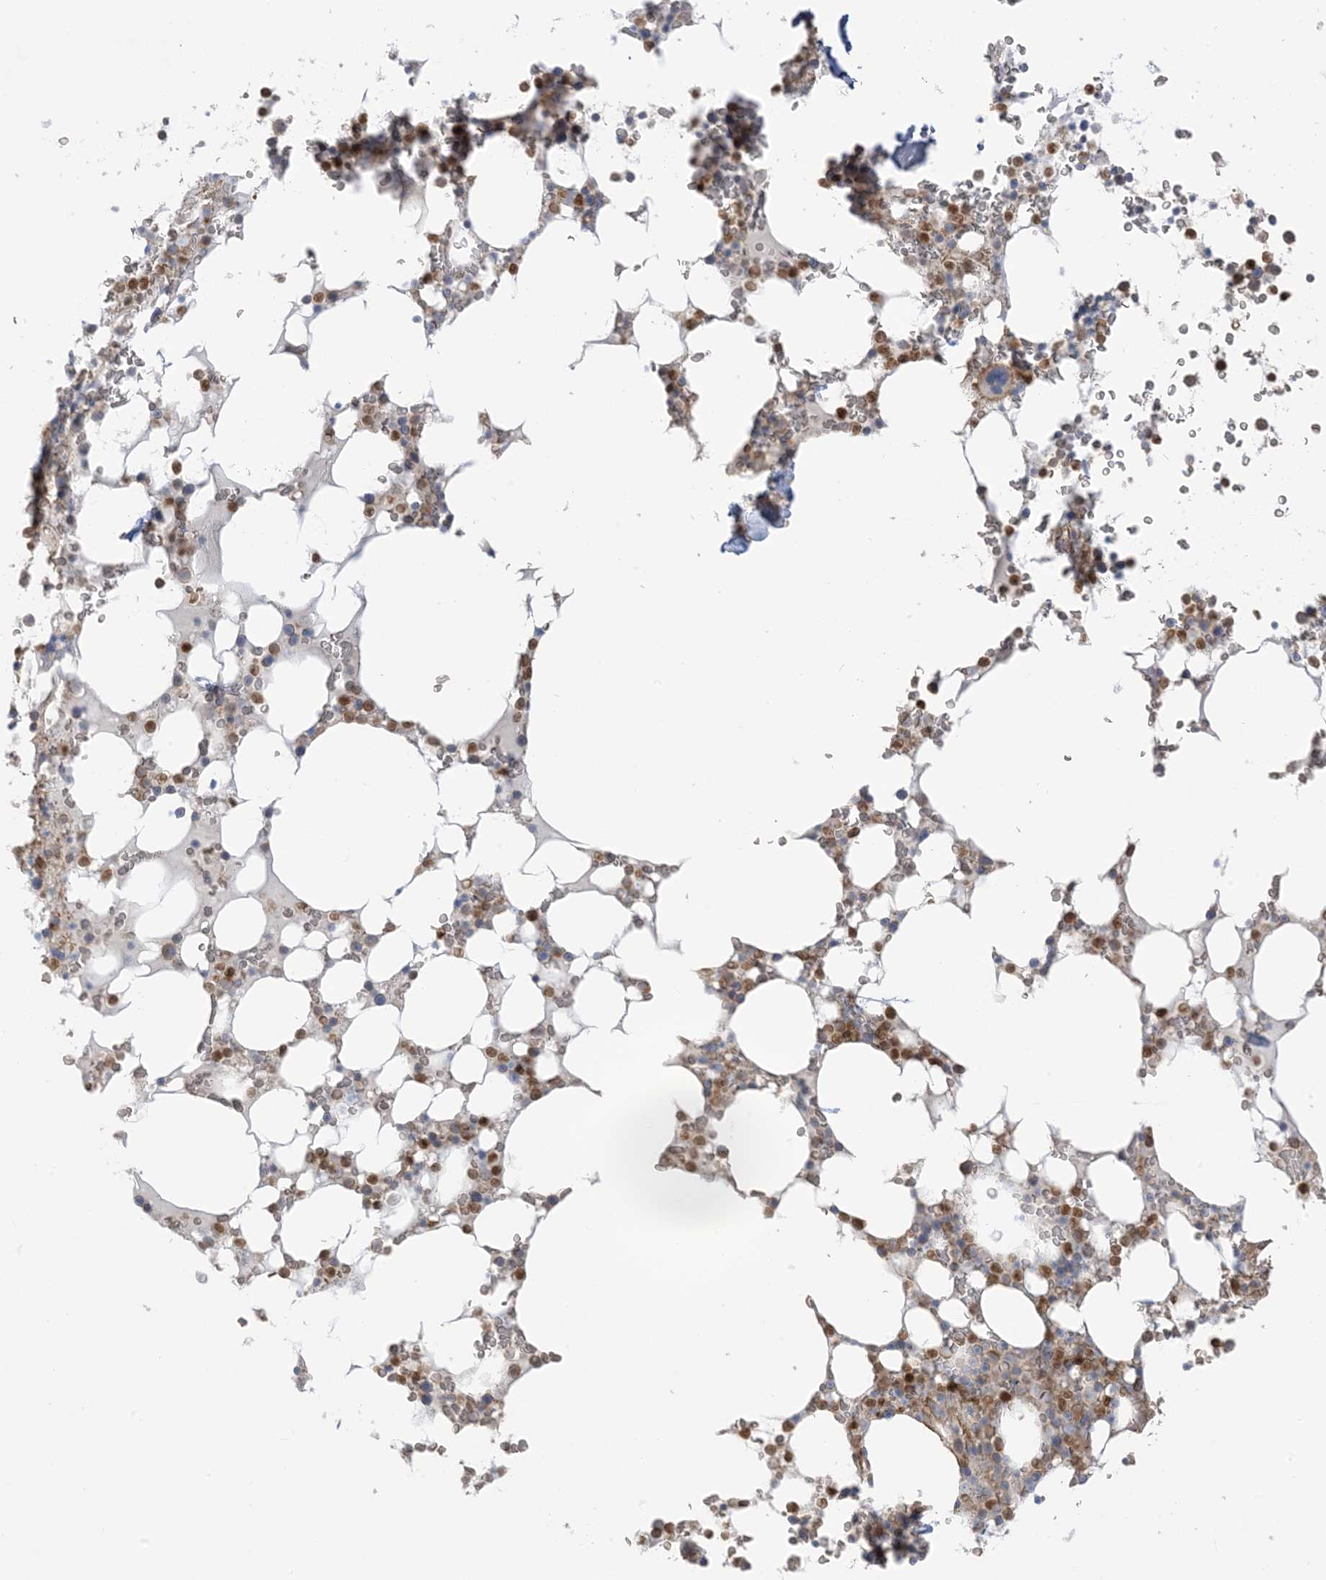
{"staining": {"intensity": "moderate", "quantity": "25%-75%", "location": "cytoplasmic/membranous,nuclear"}, "tissue": "bone marrow", "cell_type": "Hematopoietic cells", "image_type": "normal", "snomed": [{"axis": "morphology", "description": "Normal tissue, NOS"}, {"axis": "topography", "description": "Bone marrow"}], "caption": "Immunohistochemical staining of benign bone marrow shows medium levels of moderate cytoplasmic/membranous,nuclear staining in approximately 25%-75% of hematopoietic cells.", "gene": "ICMT", "patient": {"sex": "male", "age": 58}}